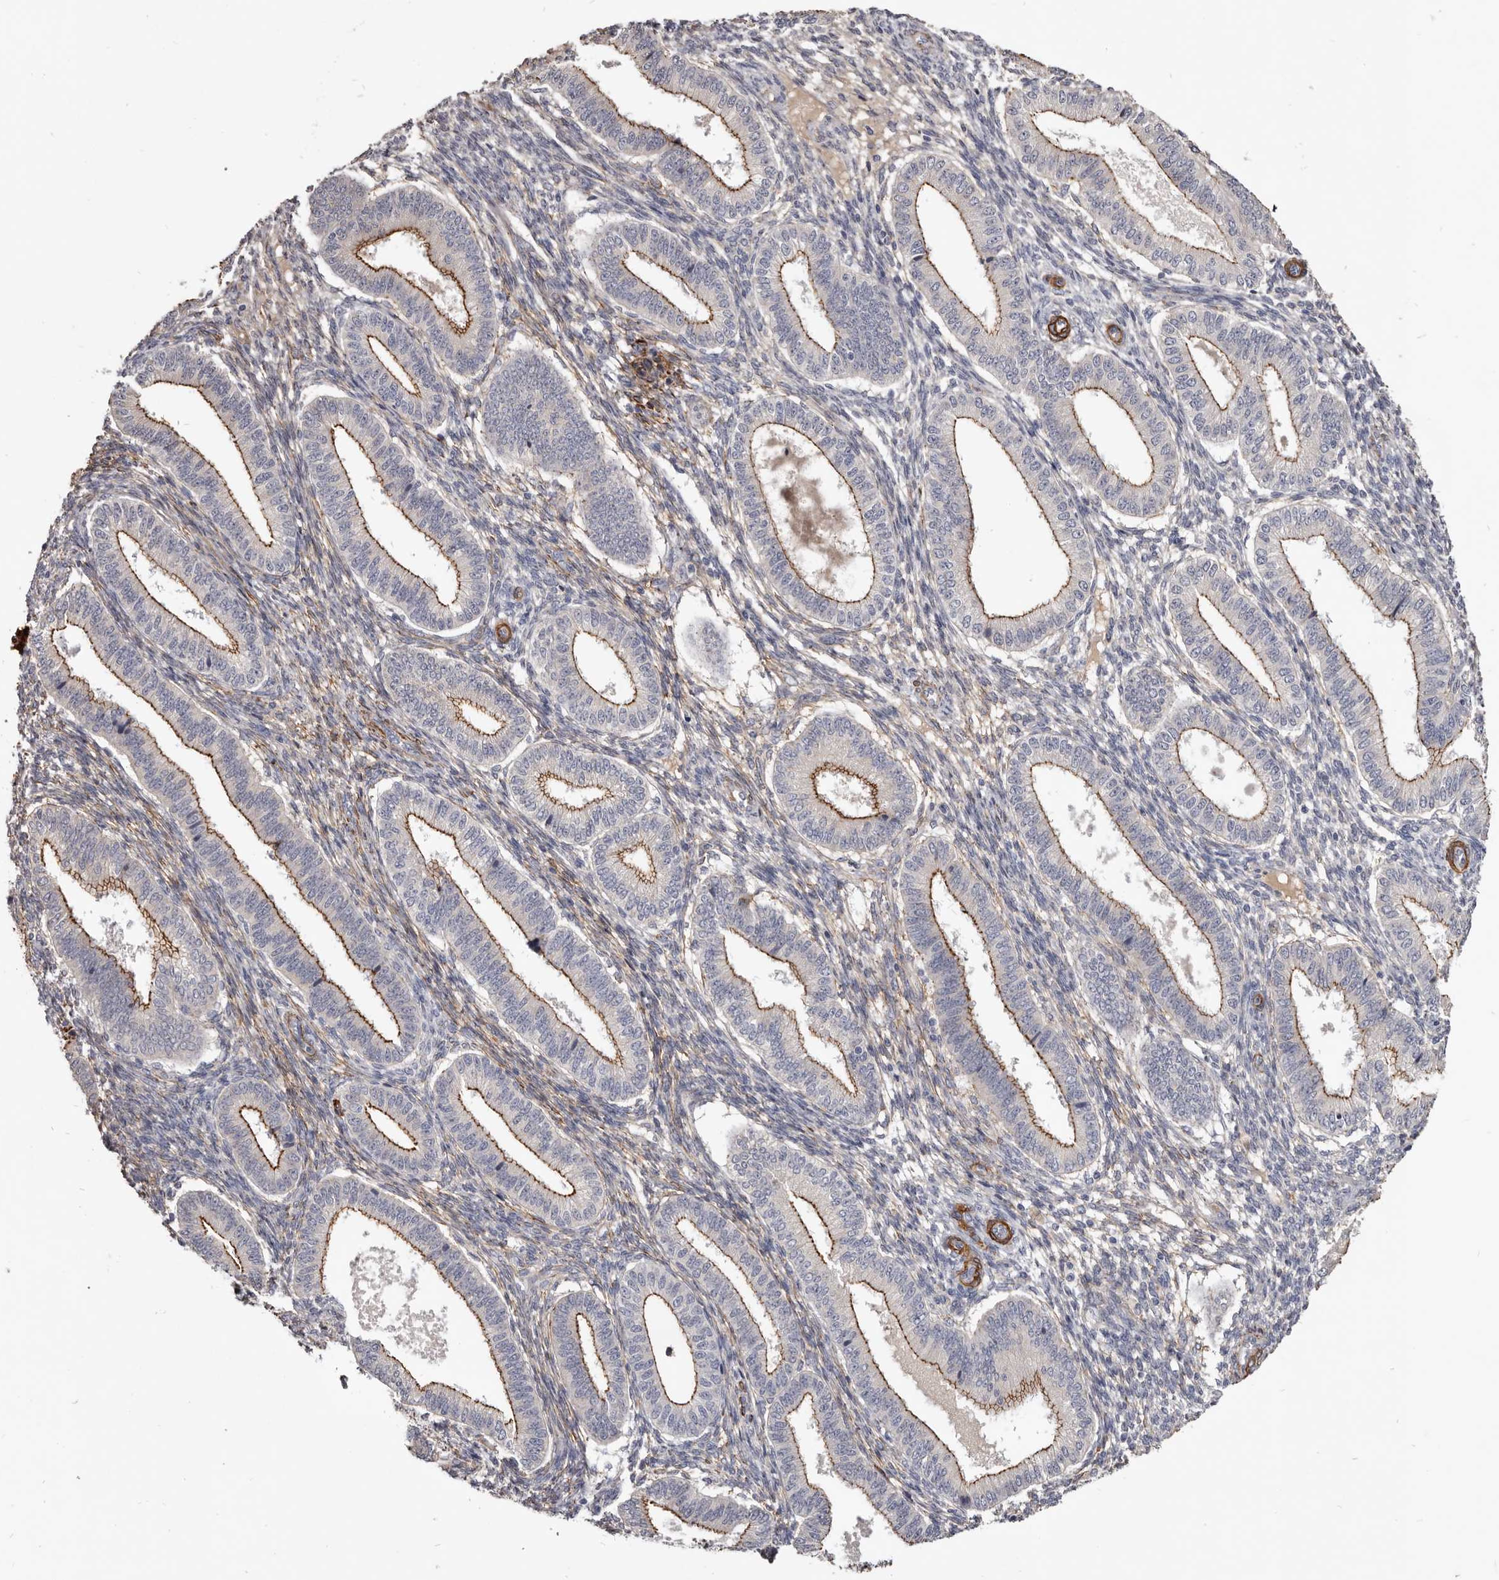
{"staining": {"intensity": "negative", "quantity": "none", "location": "none"}, "tissue": "endometrium", "cell_type": "Cells in endometrial stroma", "image_type": "normal", "snomed": [{"axis": "morphology", "description": "Normal tissue, NOS"}, {"axis": "topography", "description": "Endometrium"}], "caption": "The micrograph demonstrates no staining of cells in endometrial stroma in unremarkable endometrium. (Brightfield microscopy of DAB immunohistochemistry at high magnification).", "gene": "CGN", "patient": {"sex": "female", "age": 39}}